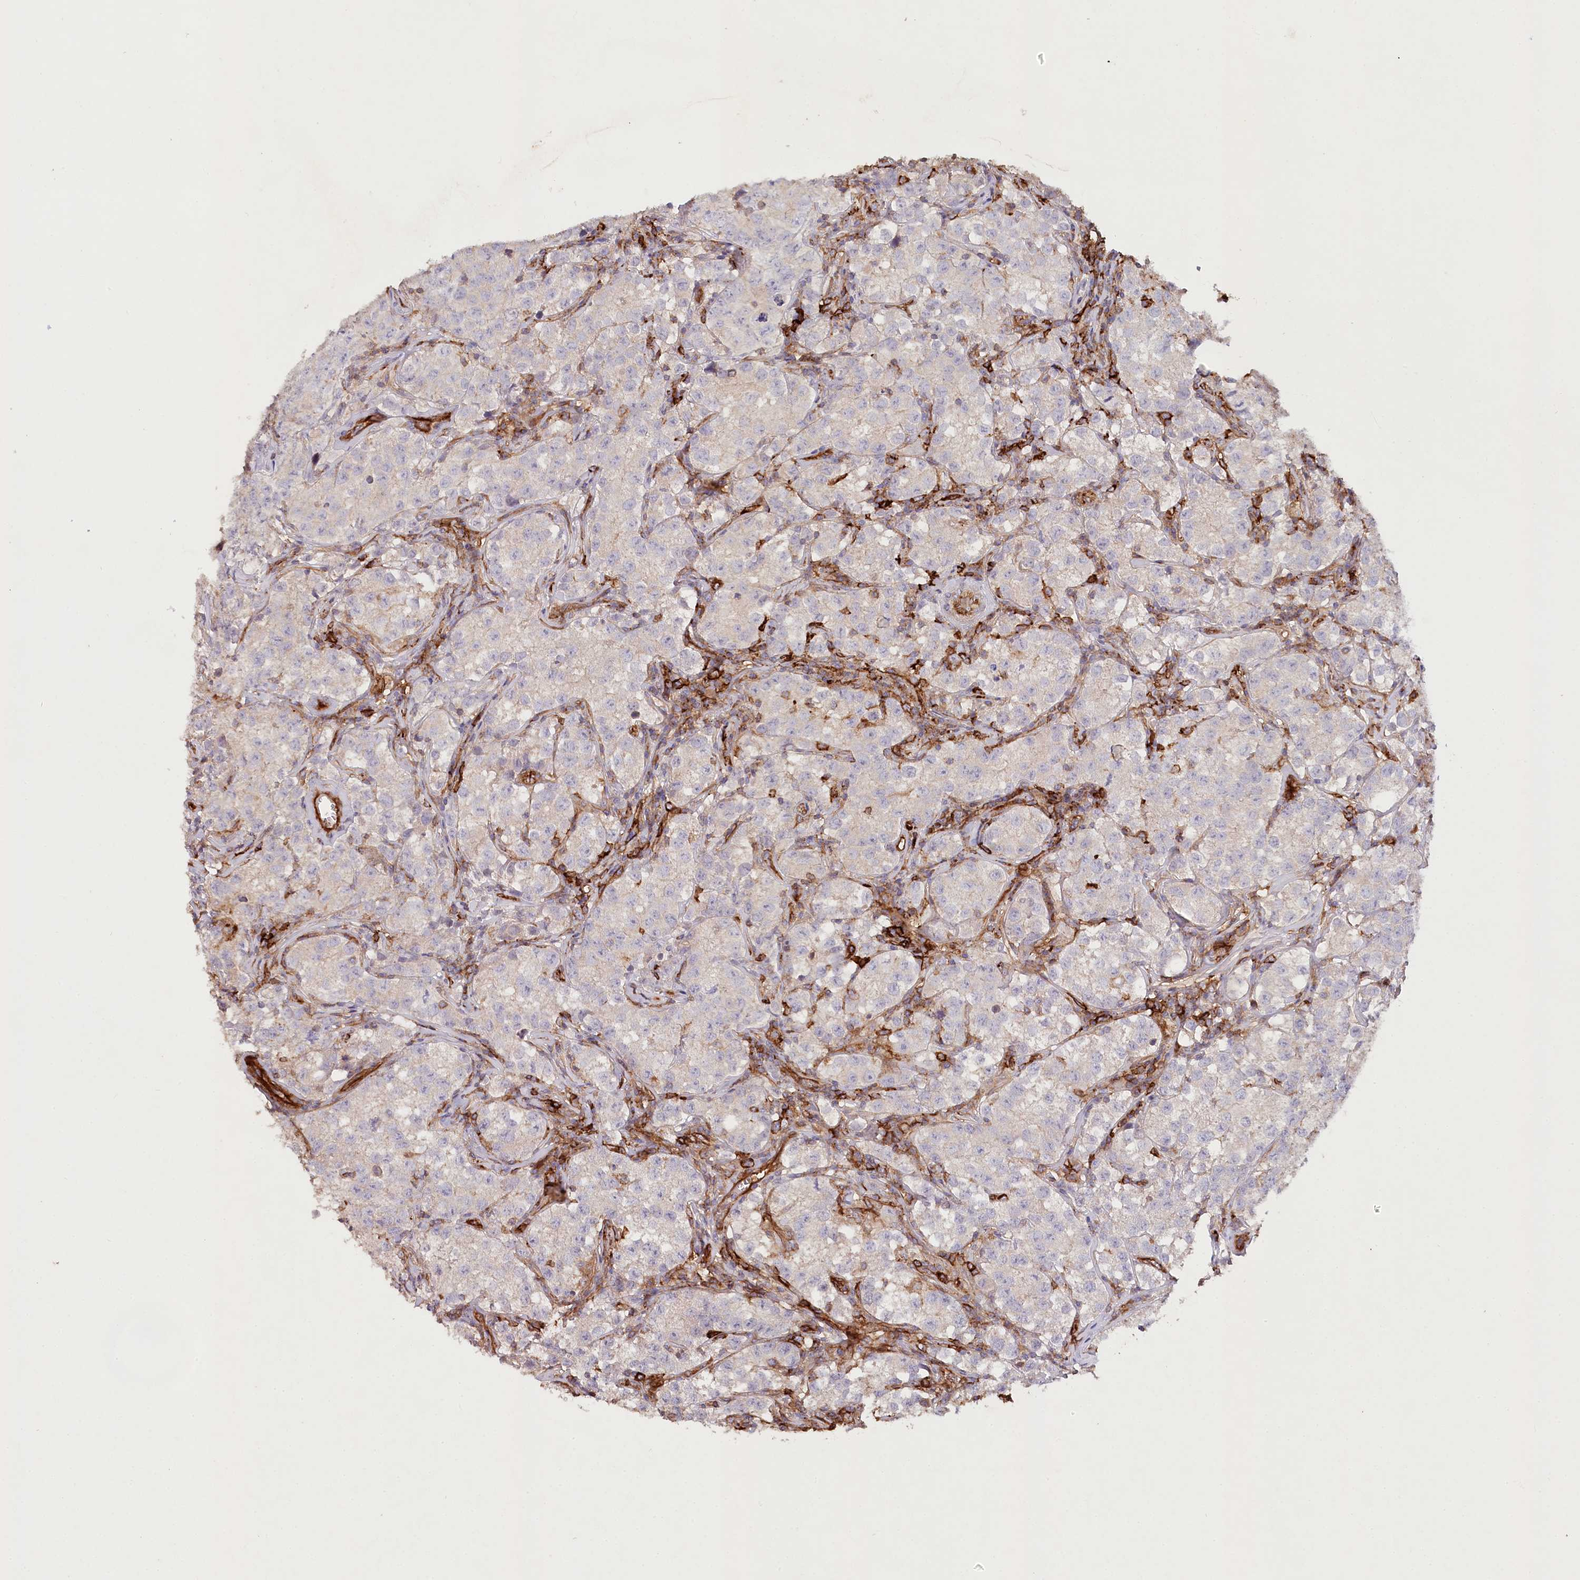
{"staining": {"intensity": "negative", "quantity": "none", "location": "none"}, "tissue": "testis cancer", "cell_type": "Tumor cells", "image_type": "cancer", "snomed": [{"axis": "morphology", "description": "Seminoma, NOS"}, {"axis": "morphology", "description": "Carcinoma, Embryonal, NOS"}, {"axis": "topography", "description": "Testis"}], "caption": "This is an immunohistochemistry (IHC) histopathology image of human testis cancer. There is no positivity in tumor cells.", "gene": "RBP5", "patient": {"sex": "male", "age": 43}}